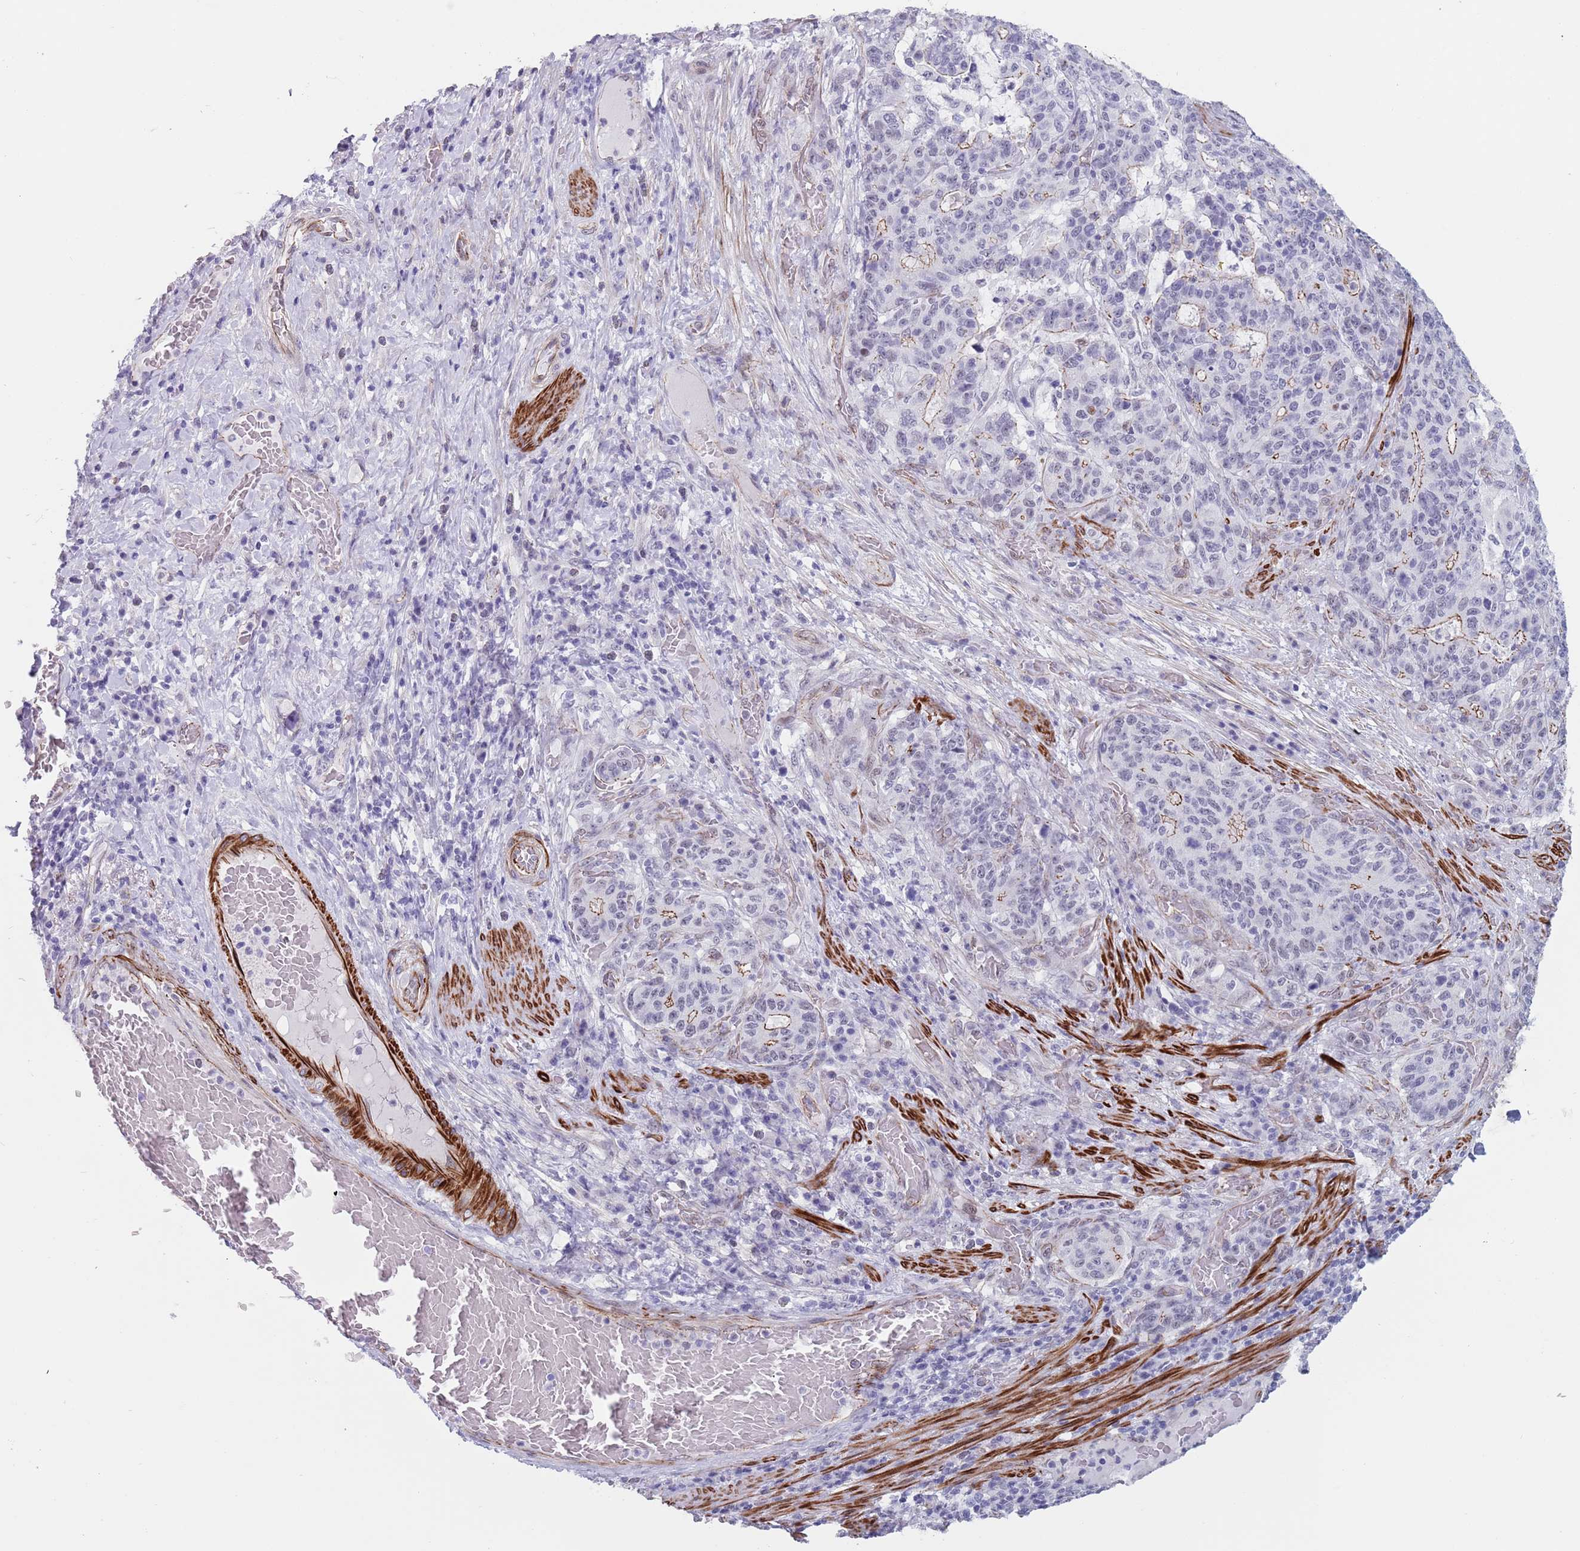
{"staining": {"intensity": "moderate", "quantity": "<25%", "location": "cytoplasmic/membranous"}, "tissue": "stomach cancer", "cell_type": "Tumor cells", "image_type": "cancer", "snomed": [{"axis": "morphology", "description": "Normal tissue, NOS"}, {"axis": "morphology", "description": "Adenocarcinoma, NOS"}, {"axis": "topography", "description": "Stomach"}], "caption": "Immunohistochemistry of stomach cancer (adenocarcinoma) exhibits low levels of moderate cytoplasmic/membranous positivity in about <25% of tumor cells. (DAB IHC with brightfield microscopy, high magnification).", "gene": "OR5A2", "patient": {"sex": "female", "age": 64}}